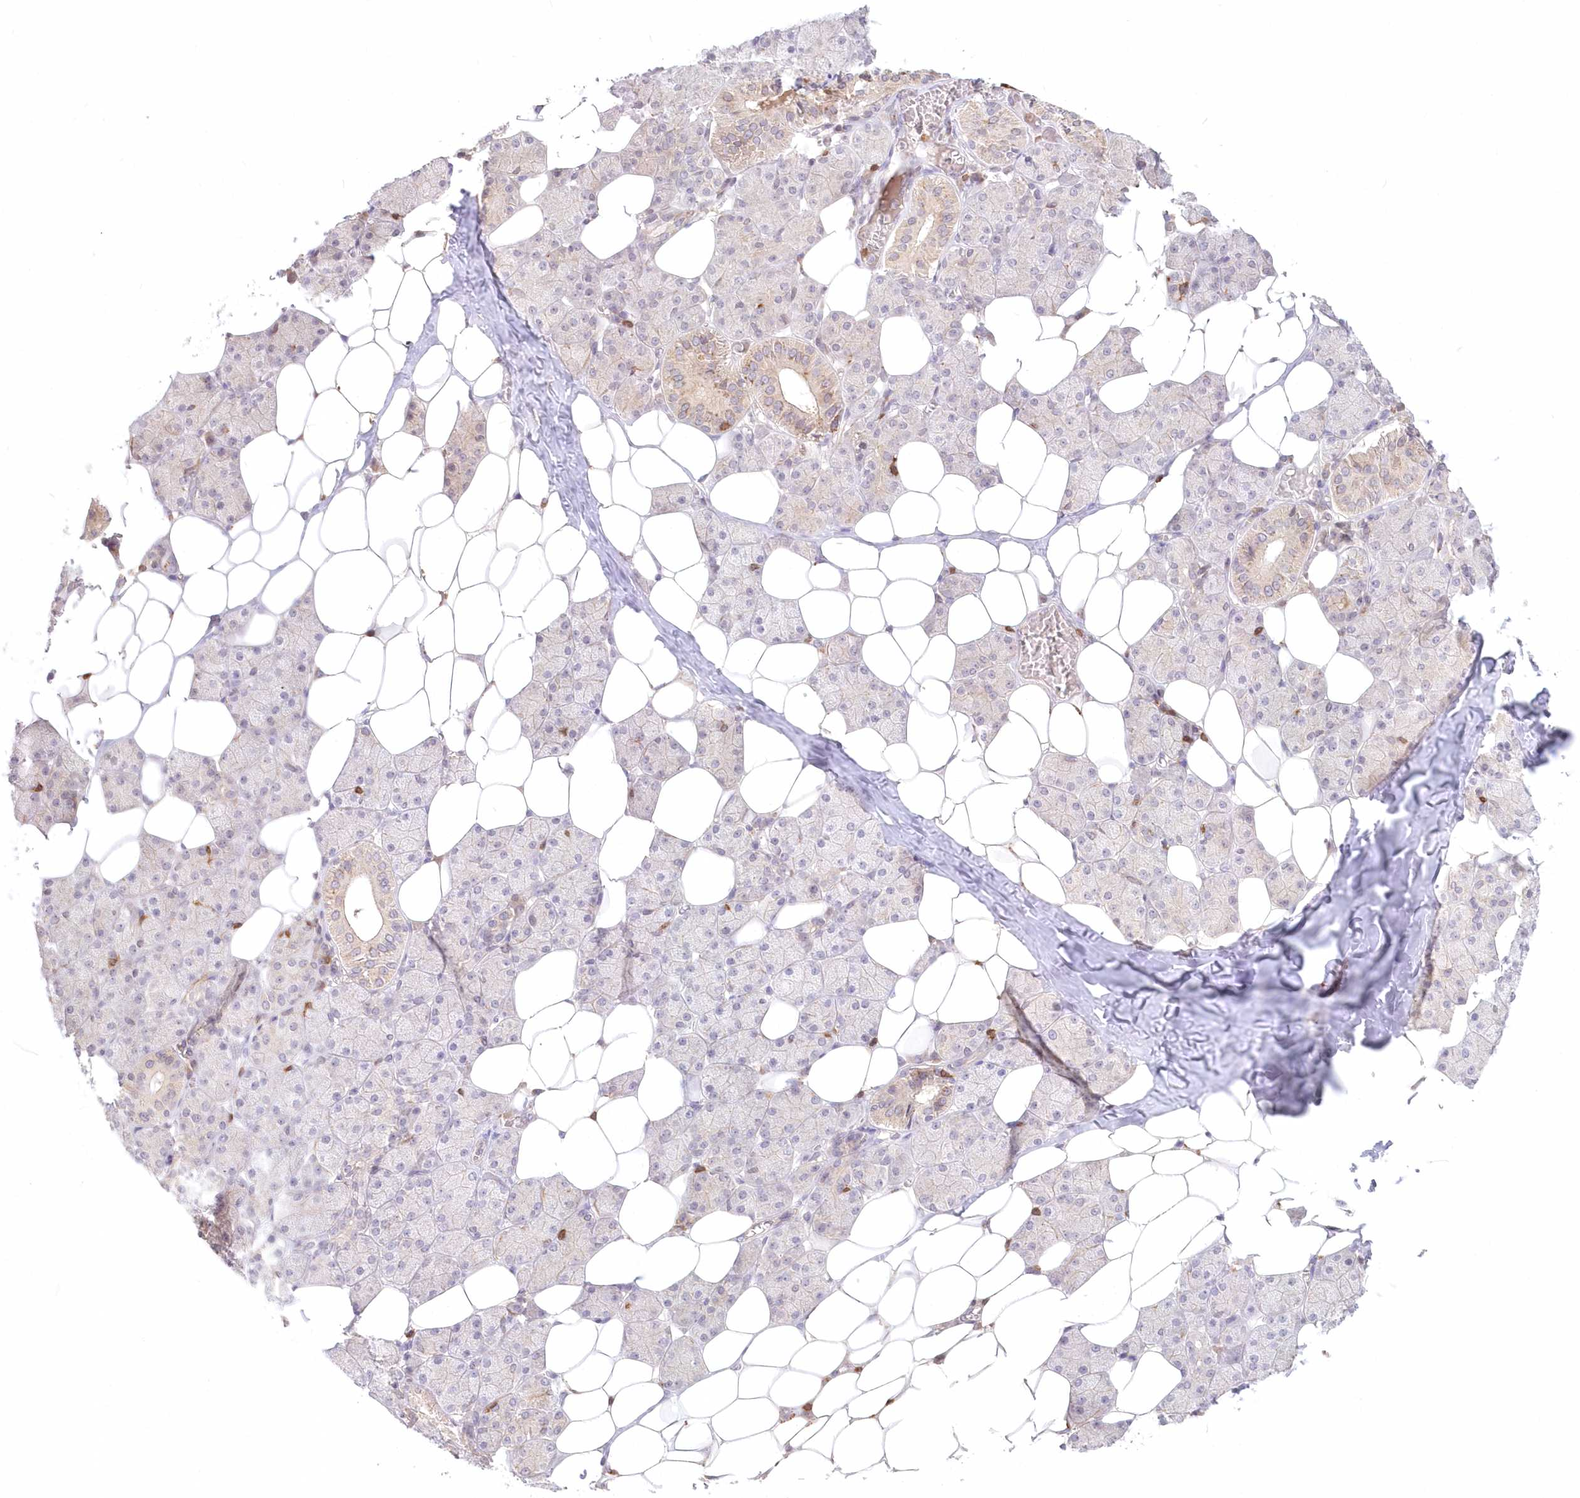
{"staining": {"intensity": "moderate", "quantity": "25%-75%", "location": "cytoplasmic/membranous"}, "tissue": "salivary gland", "cell_type": "Glandular cells", "image_type": "normal", "snomed": [{"axis": "morphology", "description": "Normal tissue, NOS"}, {"axis": "topography", "description": "Salivary gland"}], "caption": "Immunohistochemistry micrograph of benign salivary gland stained for a protein (brown), which displays medium levels of moderate cytoplasmic/membranous staining in about 25%-75% of glandular cells.", "gene": "MTMR3", "patient": {"sex": "female", "age": 33}}